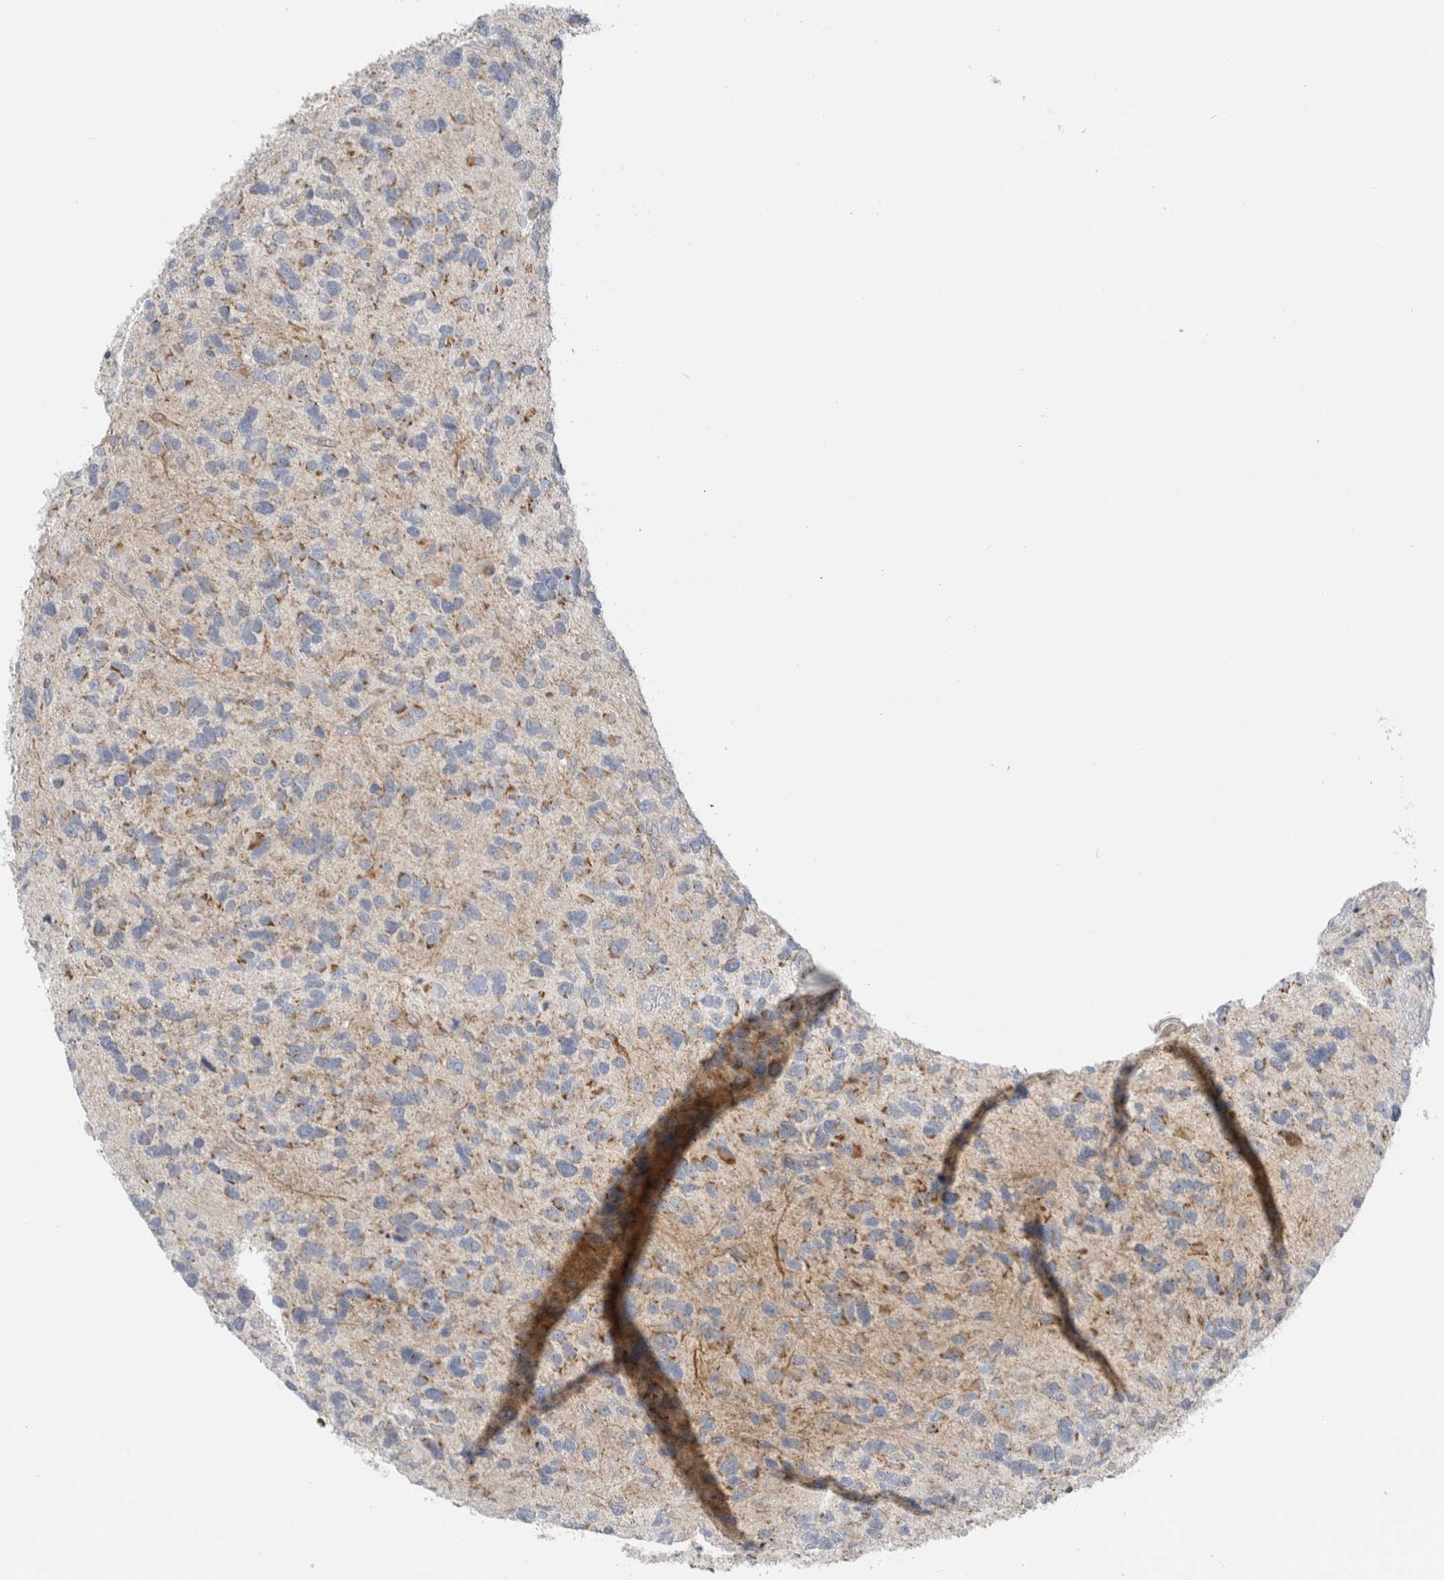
{"staining": {"intensity": "moderate", "quantity": "<25%", "location": "cytoplasmic/membranous"}, "tissue": "glioma", "cell_type": "Tumor cells", "image_type": "cancer", "snomed": [{"axis": "morphology", "description": "Glioma, malignant, High grade"}, {"axis": "topography", "description": "Brain"}], "caption": "Malignant glioma (high-grade) stained with DAB (3,3'-diaminobenzidine) IHC reveals low levels of moderate cytoplasmic/membranous expression in approximately <25% of tumor cells.", "gene": "FAHD1", "patient": {"sex": "female", "age": 58}}